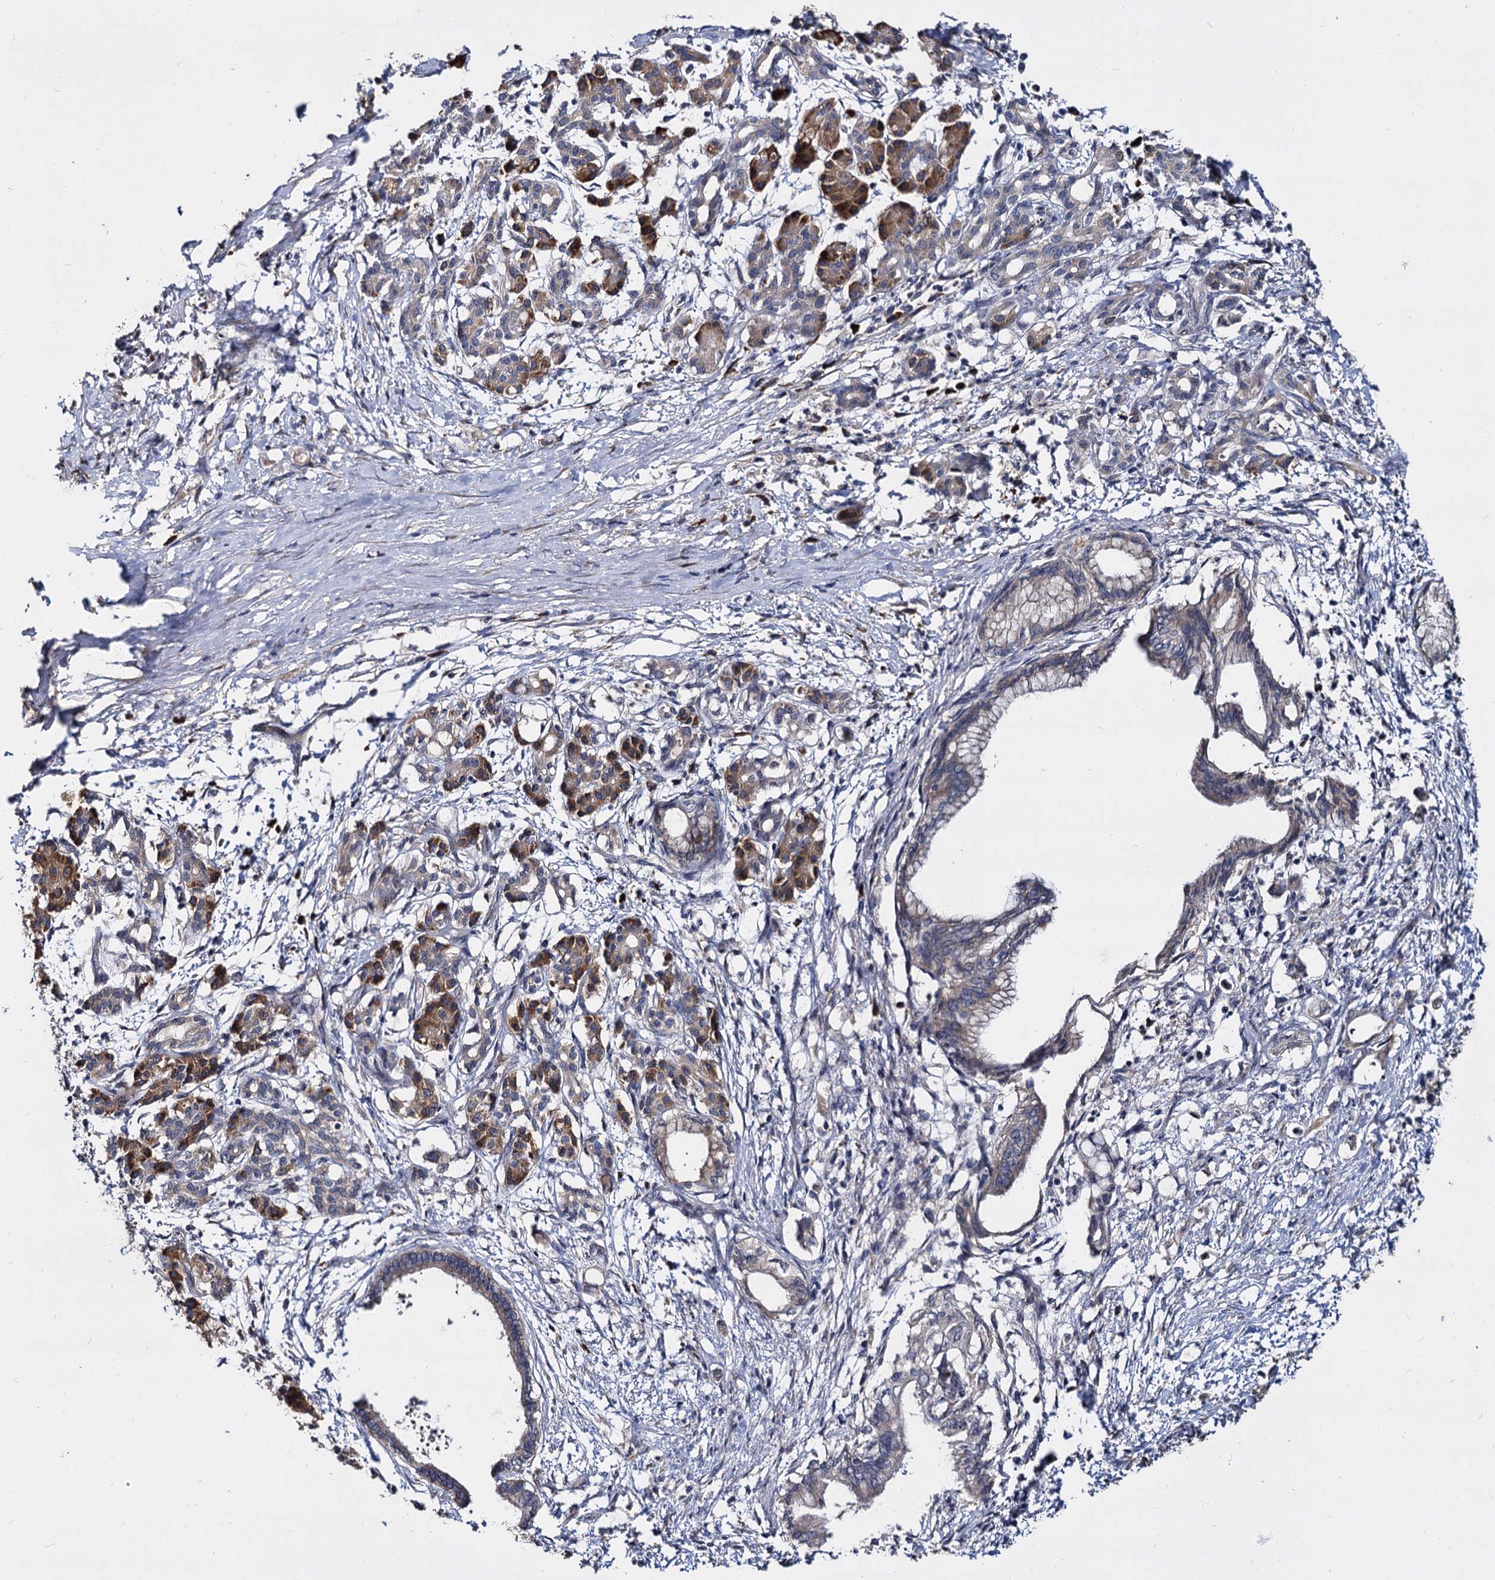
{"staining": {"intensity": "weak", "quantity": "<25%", "location": "cytoplasmic/membranous"}, "tissue": "pancreatic cancer", "cell_type": "Tumor cells", "image_type": "cancer", "snomed": [{"axis": "morphology", "description": "Adenocarcinoma, NOS"}, {"axis": "topography", "description": "Pancreas"}], "caption": "Tumor cells are negative for protein expression in human pancreatic cancer. (DAB immunohistochemistry visualized using brightfield microscopy, high magnification).", "gene": "WWC3", "patient": {"sex": "female", "age": 55}}